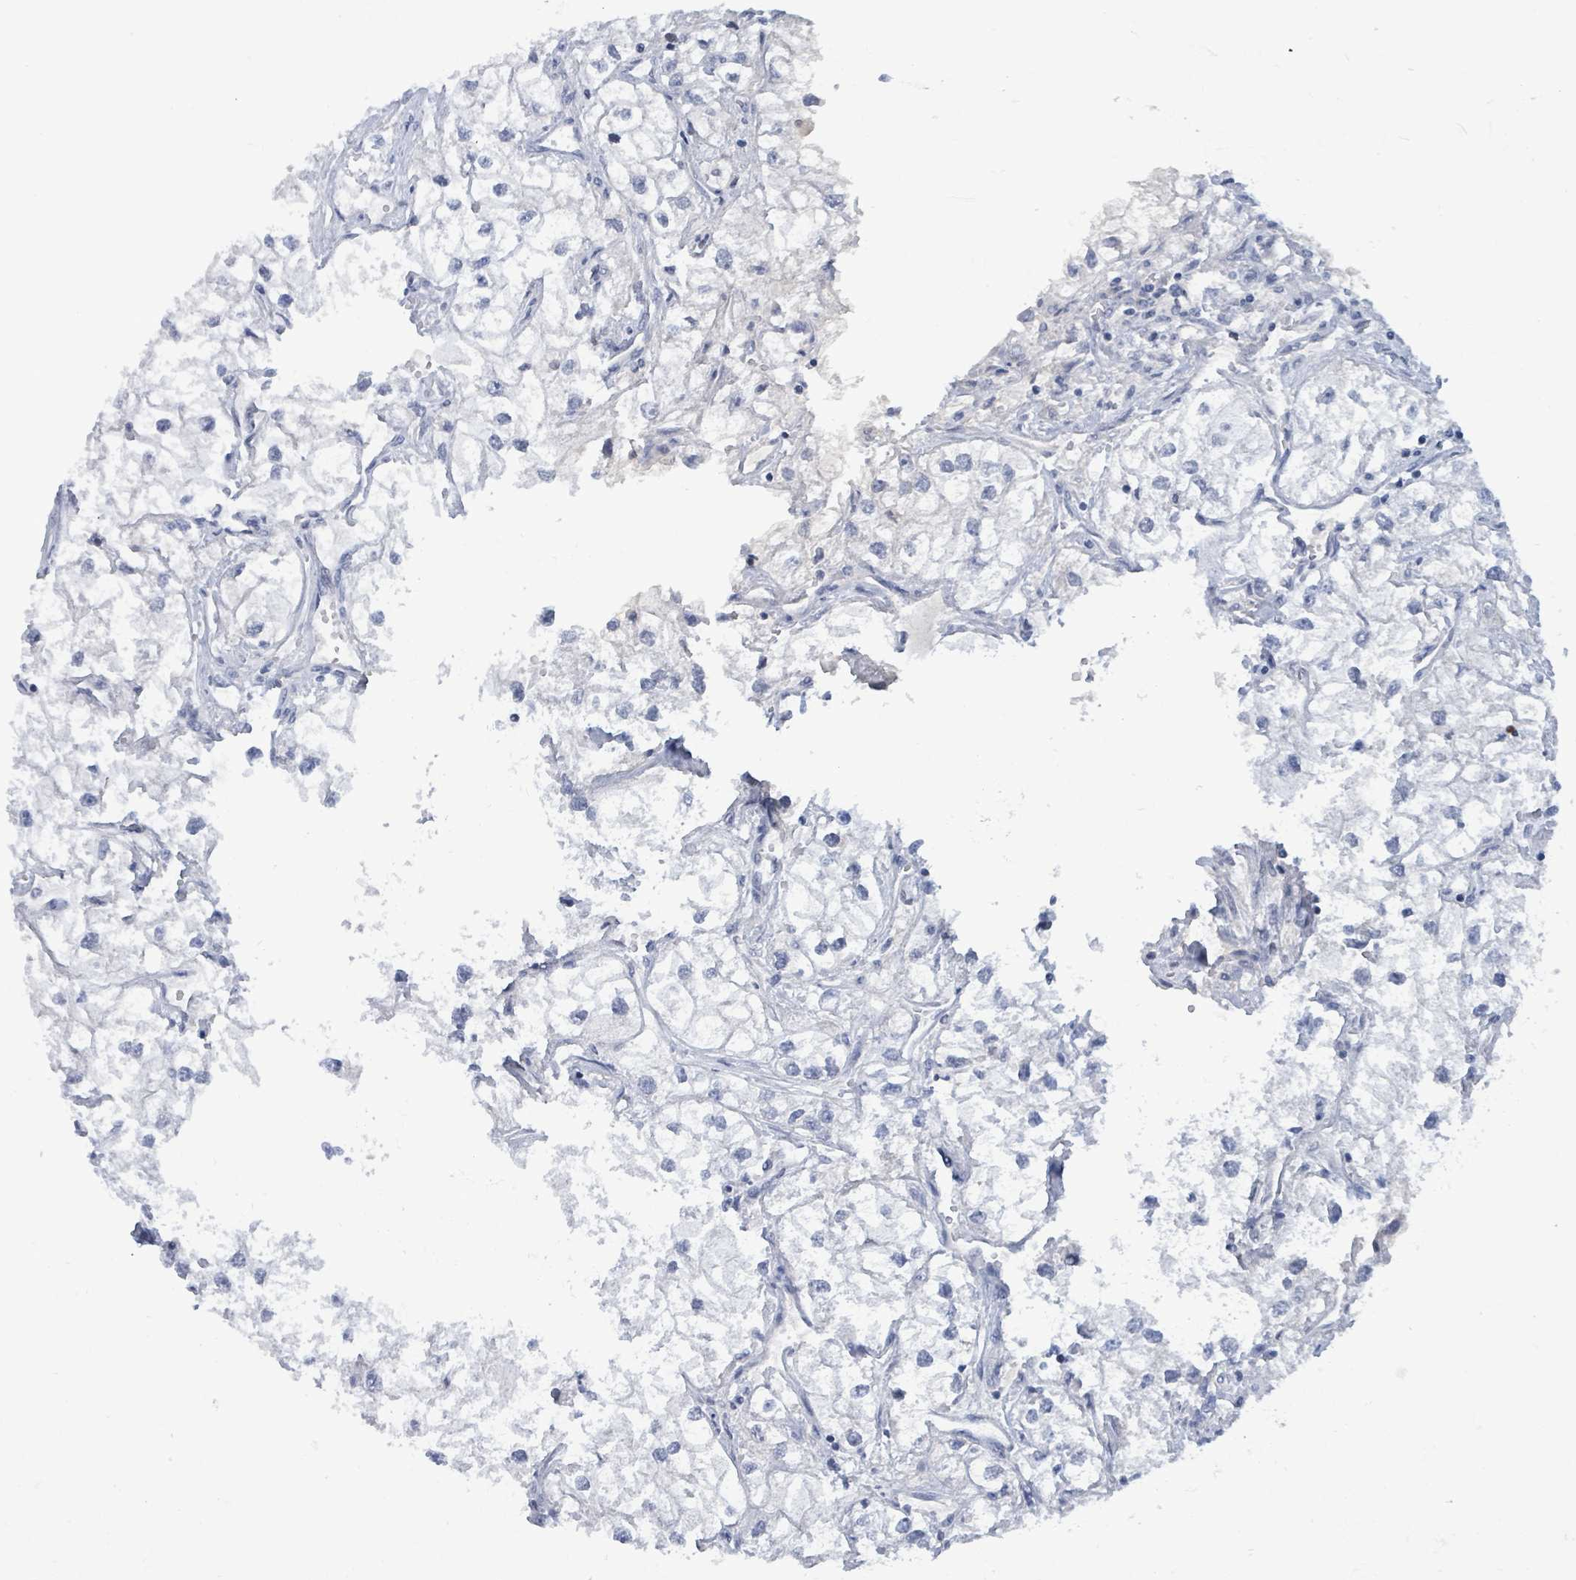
{"staining": {"intensity": "negative", "quantity": "none", "location": "none"}, "tissue": "renal cancer", "cell_type": "Tumor cells", "image_type": "cancer", "snomed": [{"axis": "morphology", "description": "Adenocarcinoma, NOS"}, {"axis": "topography", "description": "Kidney"}], "caption": "Micrograph shows no significant protein expression in tumor cells of renal adenocarcinoma. (Immunohistochemistry (ihc), brightfield microscopy, high magnification).", "gene": "NTN3", "patient": {"sex": "male", "age": 59}}